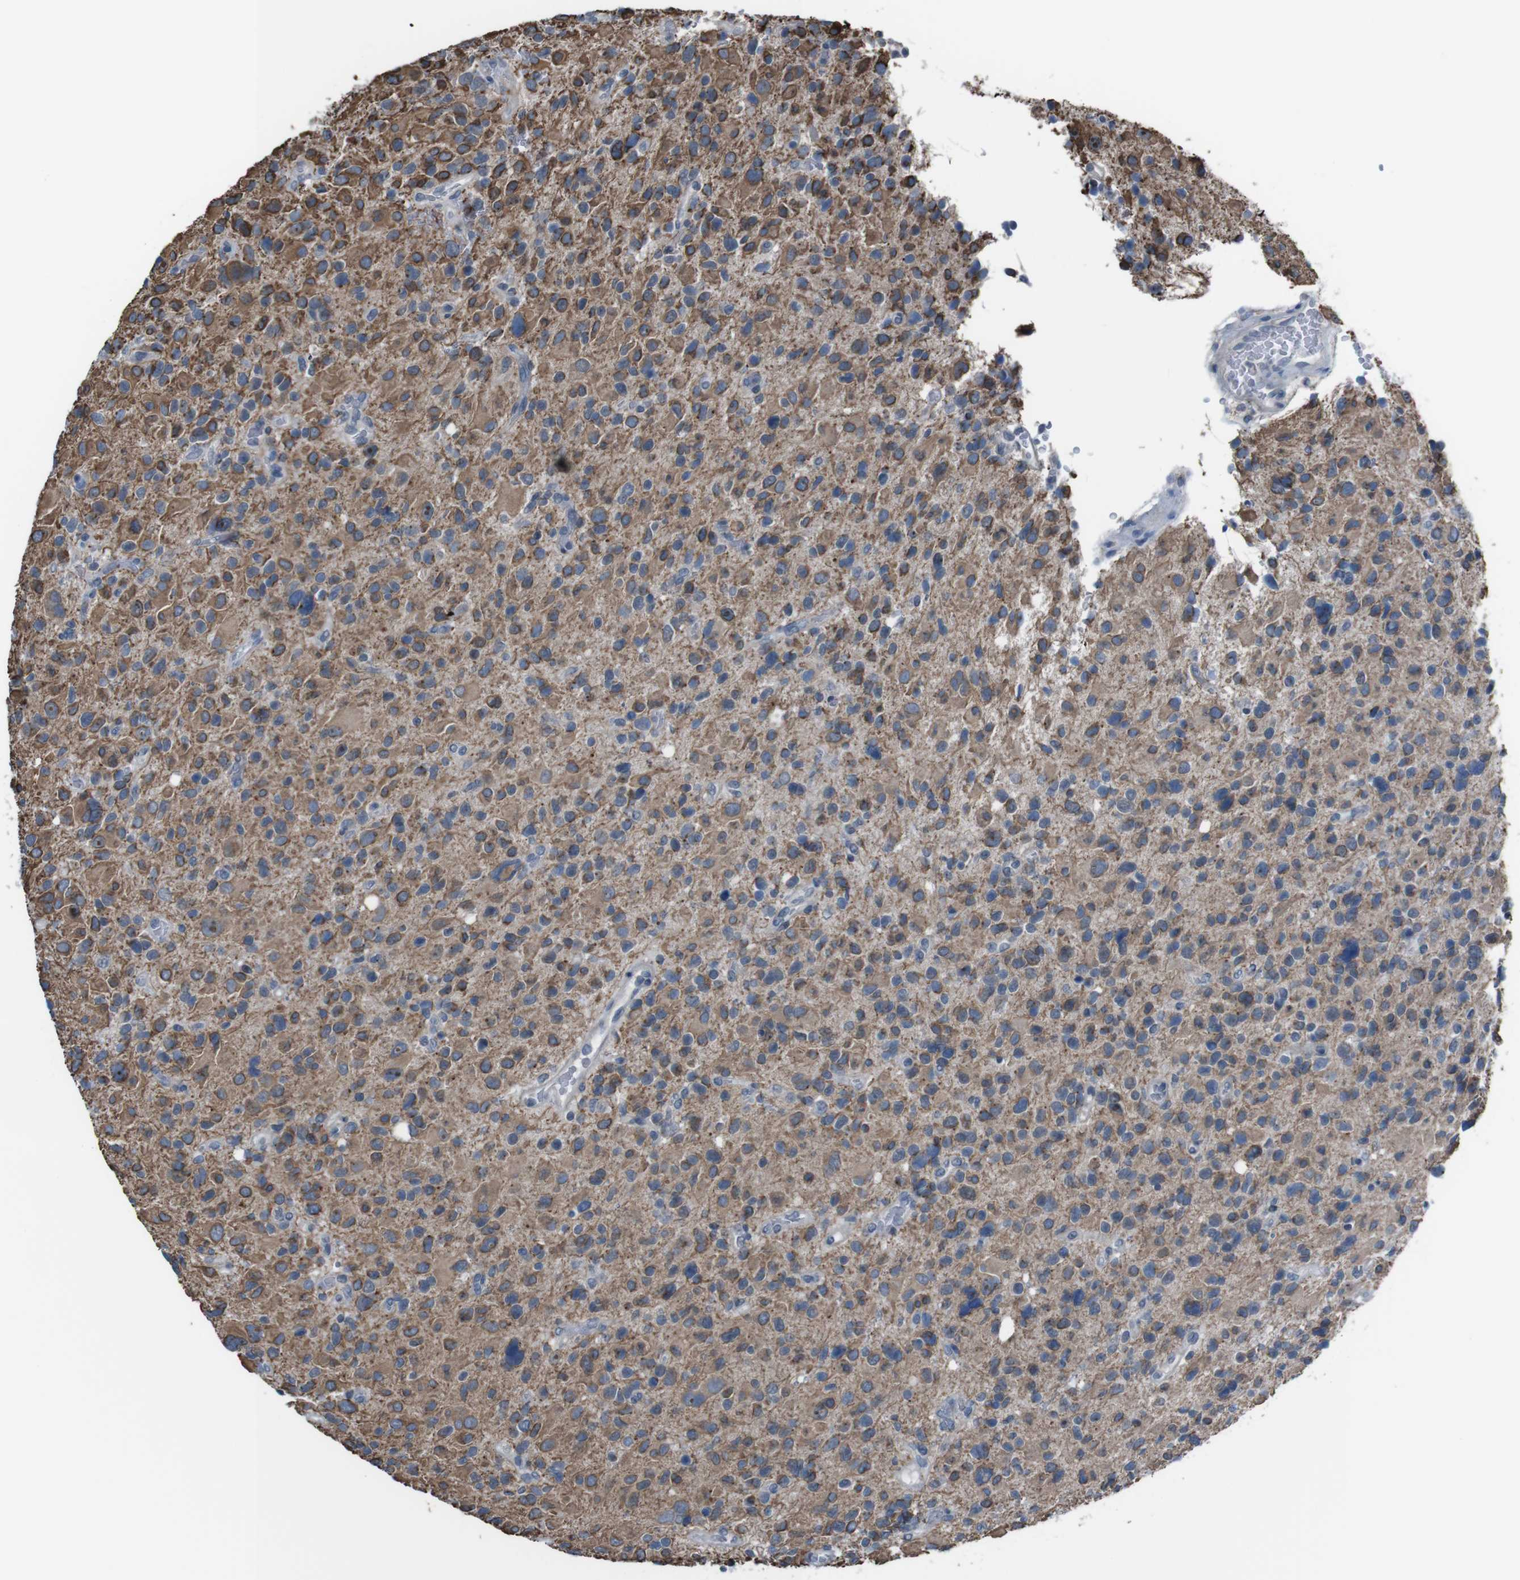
{"staining": {"intensity": "moderate", "quantity": "25%-75%", "location": "cytoplasmic/membranous"}, "tissue": "glioma", "cell_type": "Tumor cells", "image_type": "cancer", "snomed": [{"axis": "morphology", "description": "Glioma, malignant, High grade"}, {"axis": "topography", "description": "Brain"}], "caption": "Protein analysis of malignant glioma (high-grade) tissue shows moderate cytoplasmic/membranous positivity in about 25%-75% of tumor cells.", "gene": "CDH22", "patient": {"sex": "male", "age": 48}}